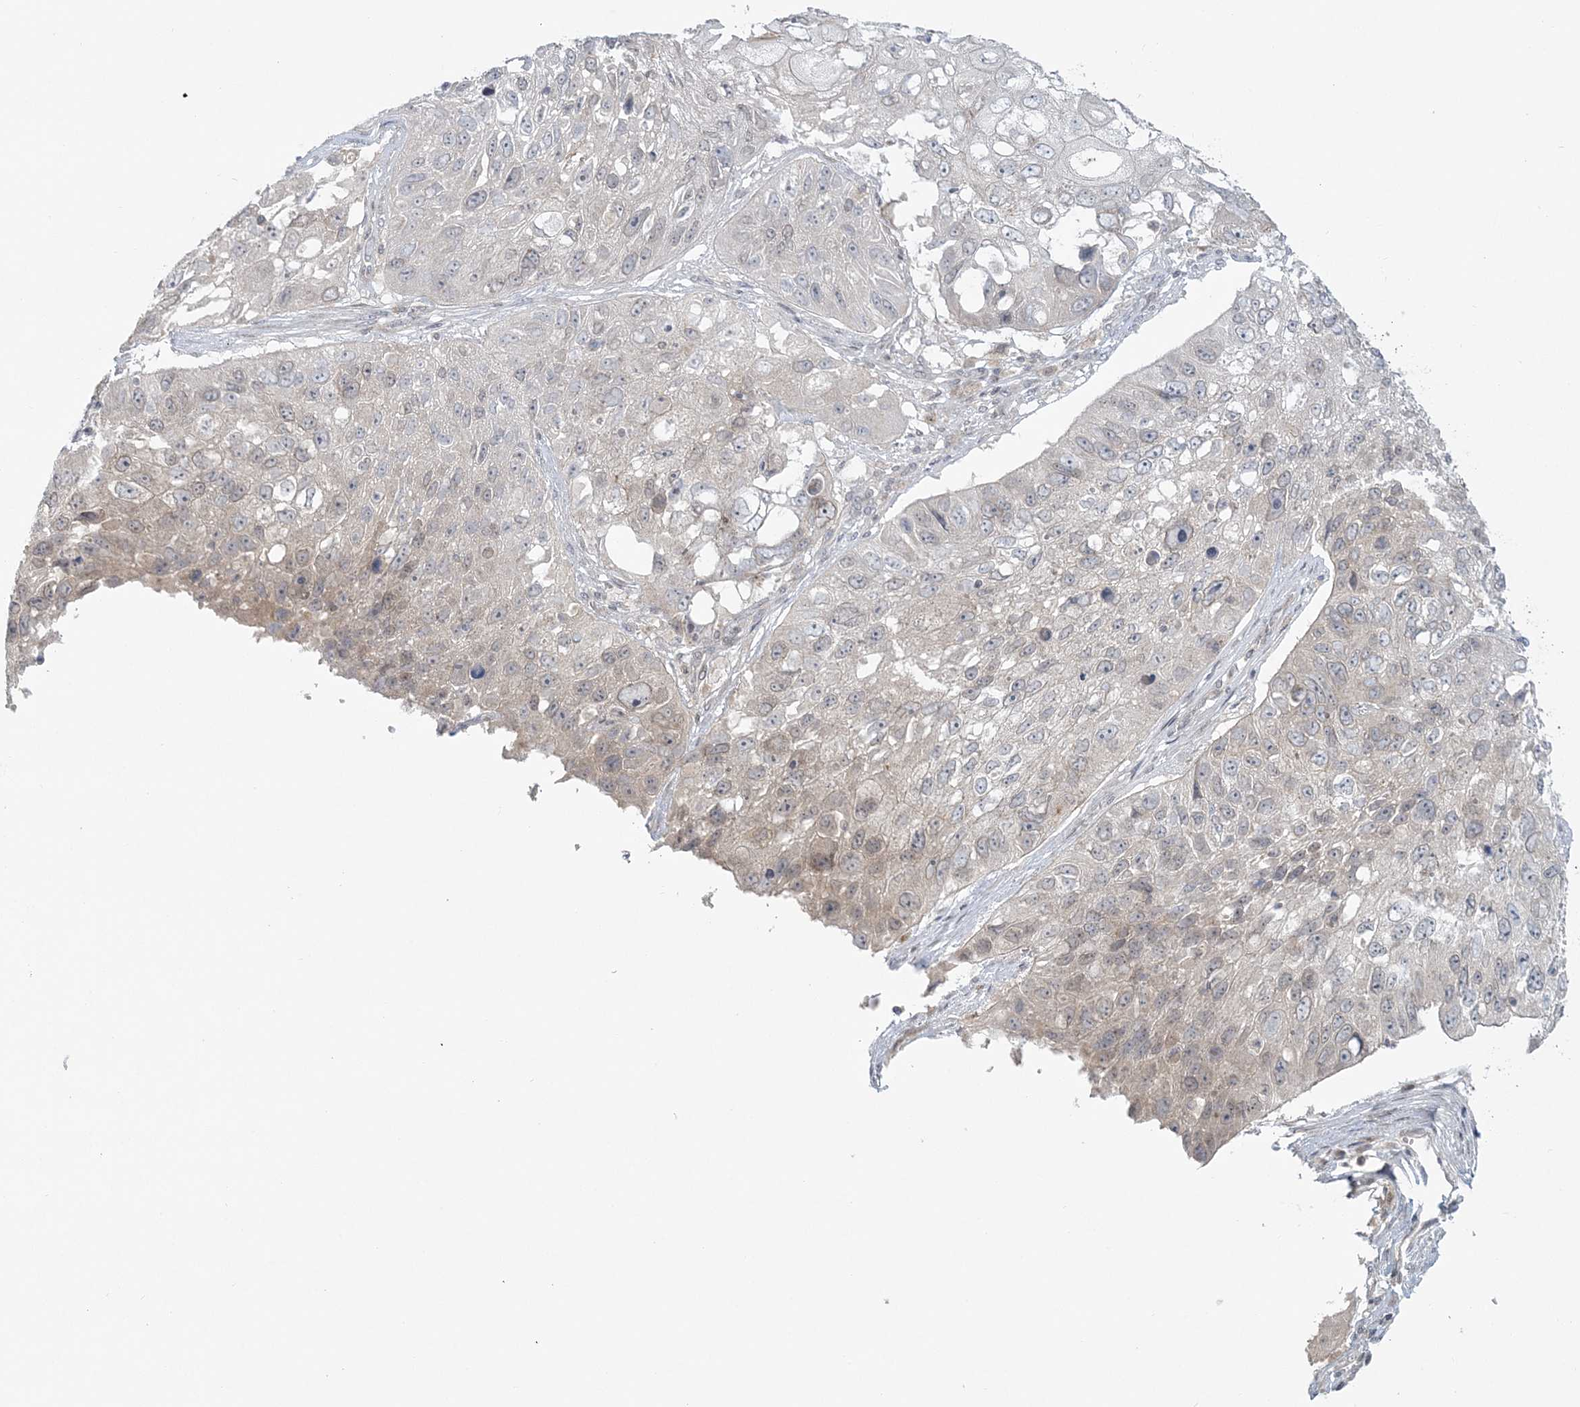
{"staining": {"intensity": "negative", "quantity": "none", "location": "none"}, "tissue": "lung cancer", "cell_type": "Tumor cells", "image_type": "cancer", "snomed": [{"axis": "morphology", "description": "Squamous cell carcinoma, NOS"}, {"axis": "topography", "description": "Lung"}], "caption": "The immunohistochemistry photomicrograph has no significant positivity in tumor cells of lung squamous cell carcinoma tissue. Brightfield microscopy of IHC stained with DAB (brown) and hematoxylin (blue), captured at high magnification.", "gene": "BLTP3A", "patient": {"sex": "male", "age": 61}}